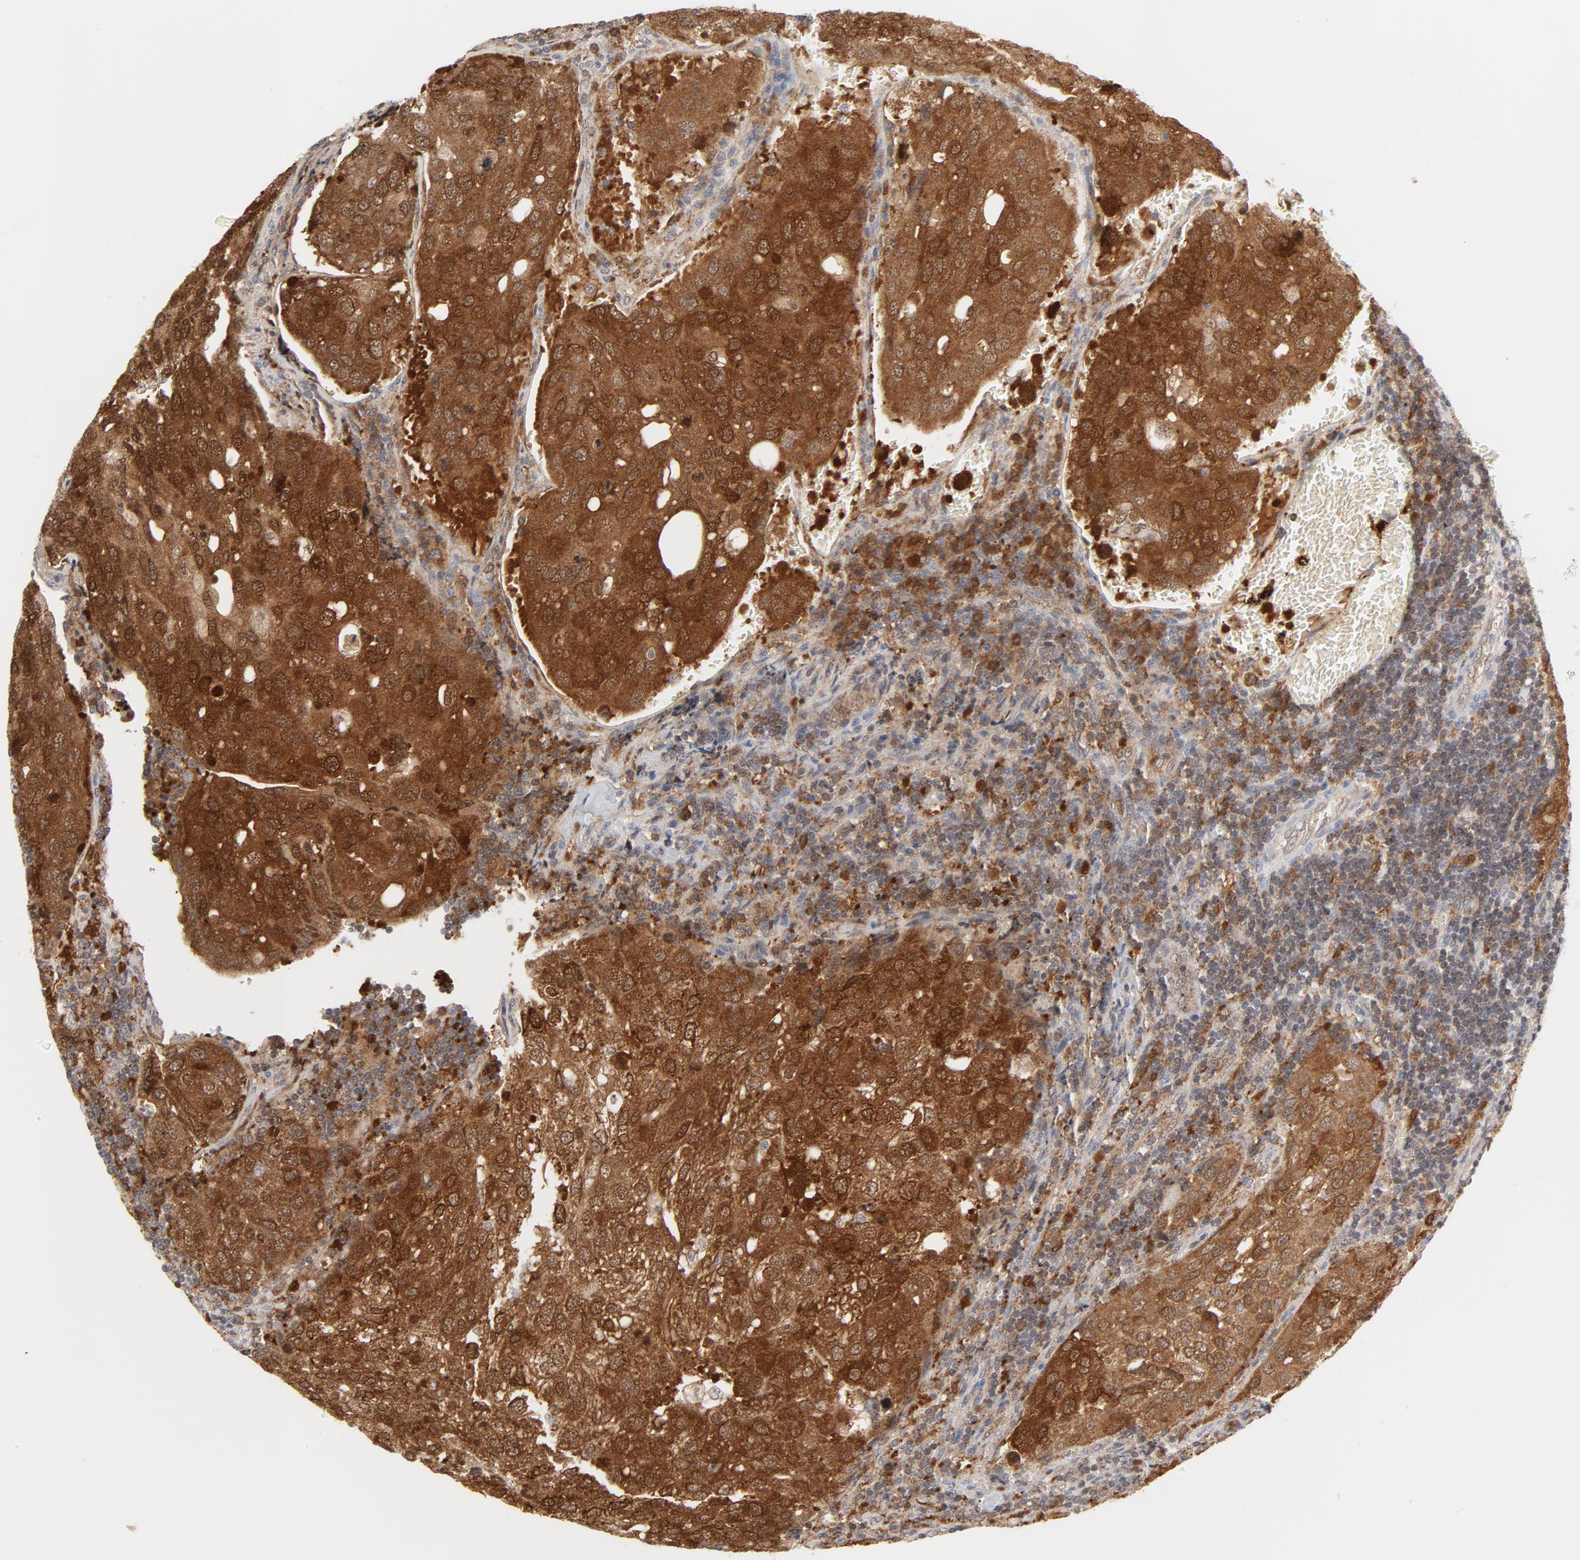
{"staining": {"intensity": "strong", "quantity": ">75%", "location": "cytoplasmic/membranous"}, "tissue": "urothelial cancer", "cell_type": "Tumor cells", "image_type": "cancer", "snomed": [{"axis": "morphology", "description": "Urothelial carcinoma, High grade"}, {"axis": "topography", "description": "Lymph node"}, {"axis": "topography", "description": "Urinary bladder"}], "caption": "High-grade urothelial carcinoma stained with a brown dye reveals strong cytoplasmic/membranous positive expression in approximately >75% of tumor cells.", "gene": "PRDX1", "patient": {"sex": "male", "age": 51}}